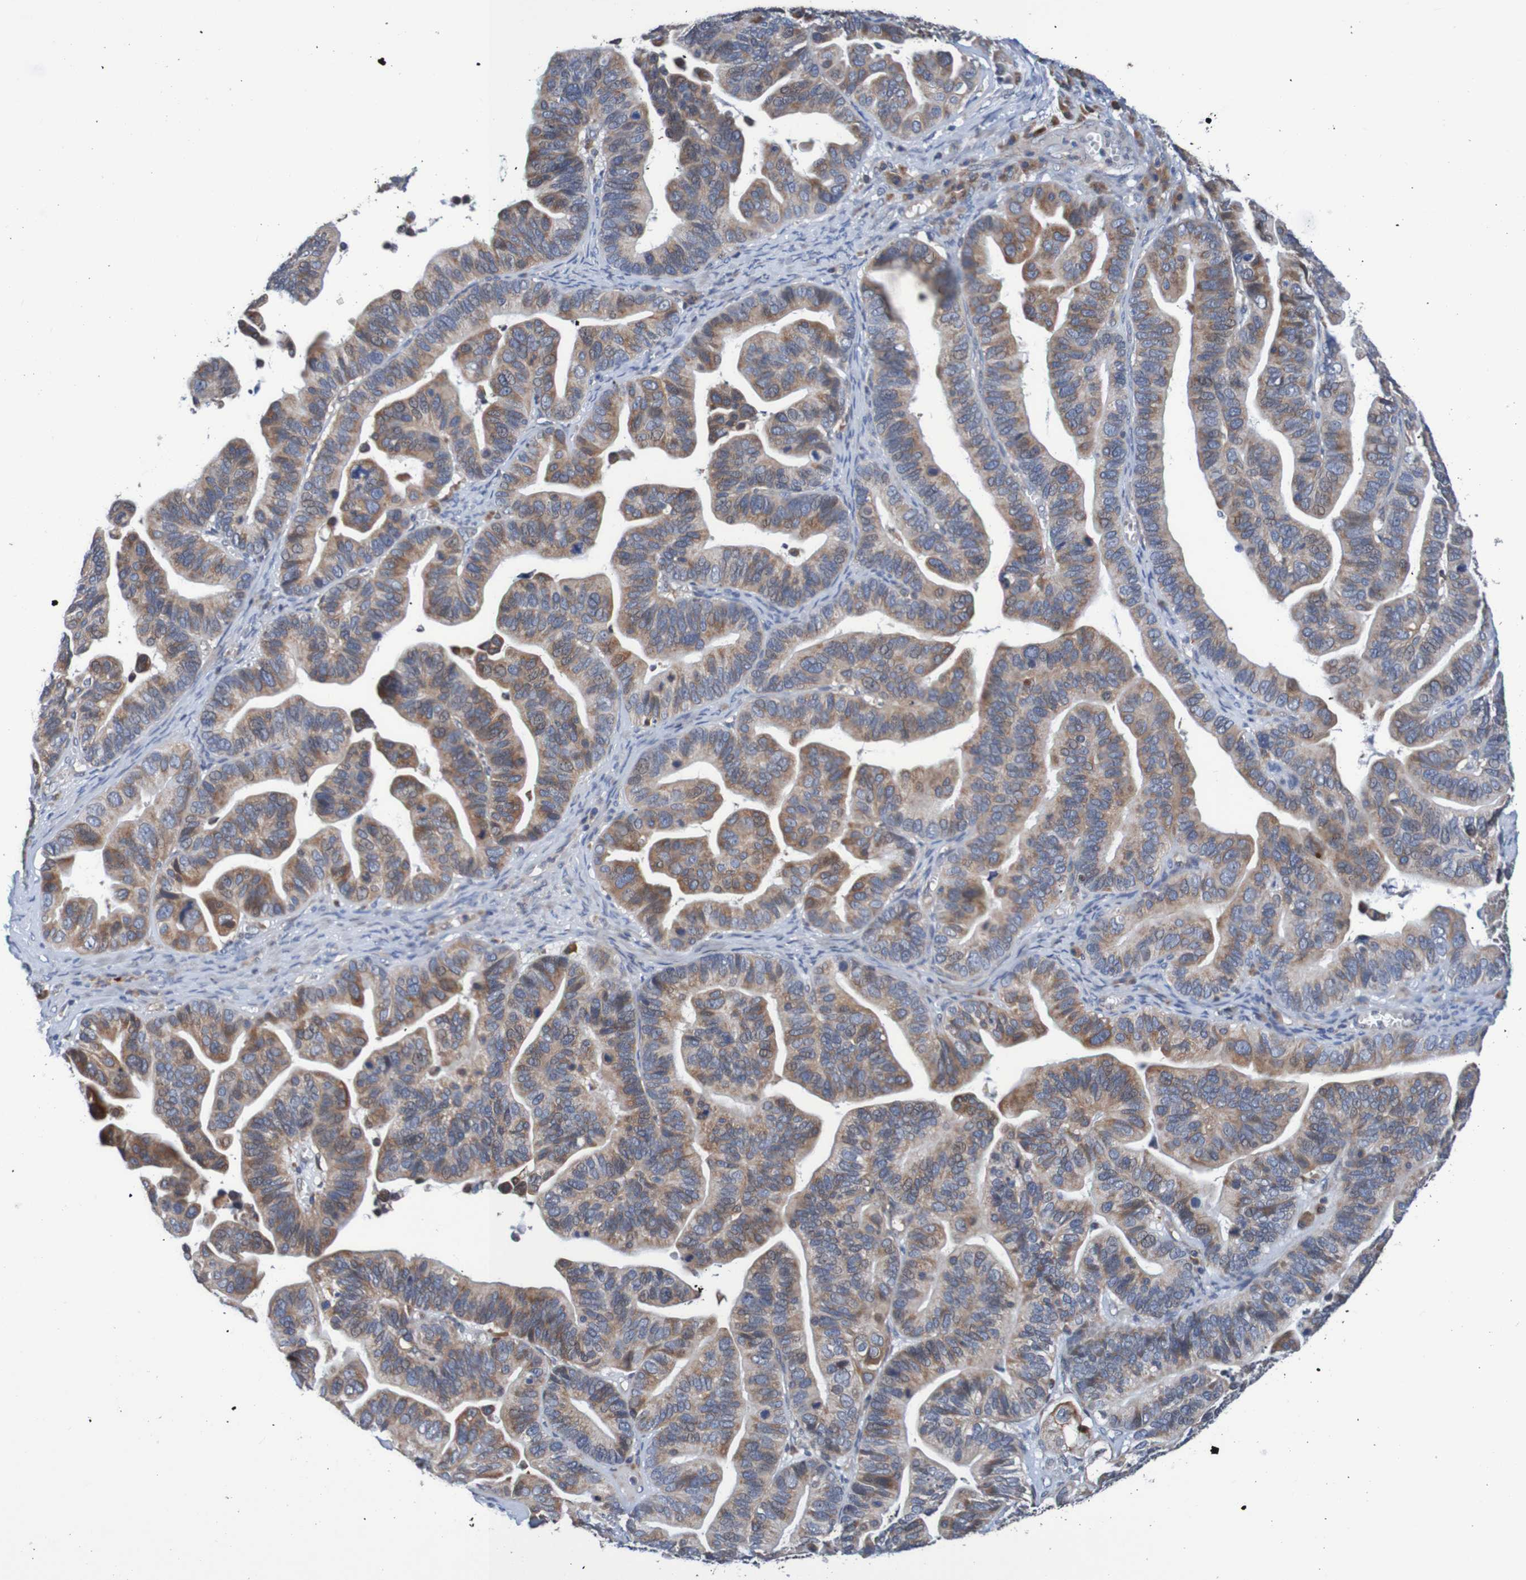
{"staining": {"intensity": "moderate", "quantity": ">75%", "location": "cytoplasmic/membranous"}, "tissue": "ovarian cancer", "cell_type": "Tumor cells", "image_type": "cancer", "snomed": [{"axis": "morphology", "description": "Cystadenocarcinoma, serous, NOS"}, {"axis": "topography", "description": "Ovary"}], "caption": "High-magnification brightfield microscopy of ovarian cancer (serous cystadenocarcinoma) stained with DAB (brown) and counterstained with hematoxylin (blue). tumor cells exhibit moderate cytoplasmic/membranous positivity is identified in about>75% of cells.", "gene": "FIBP", "patient": {"sex": "female", "age": 56}}